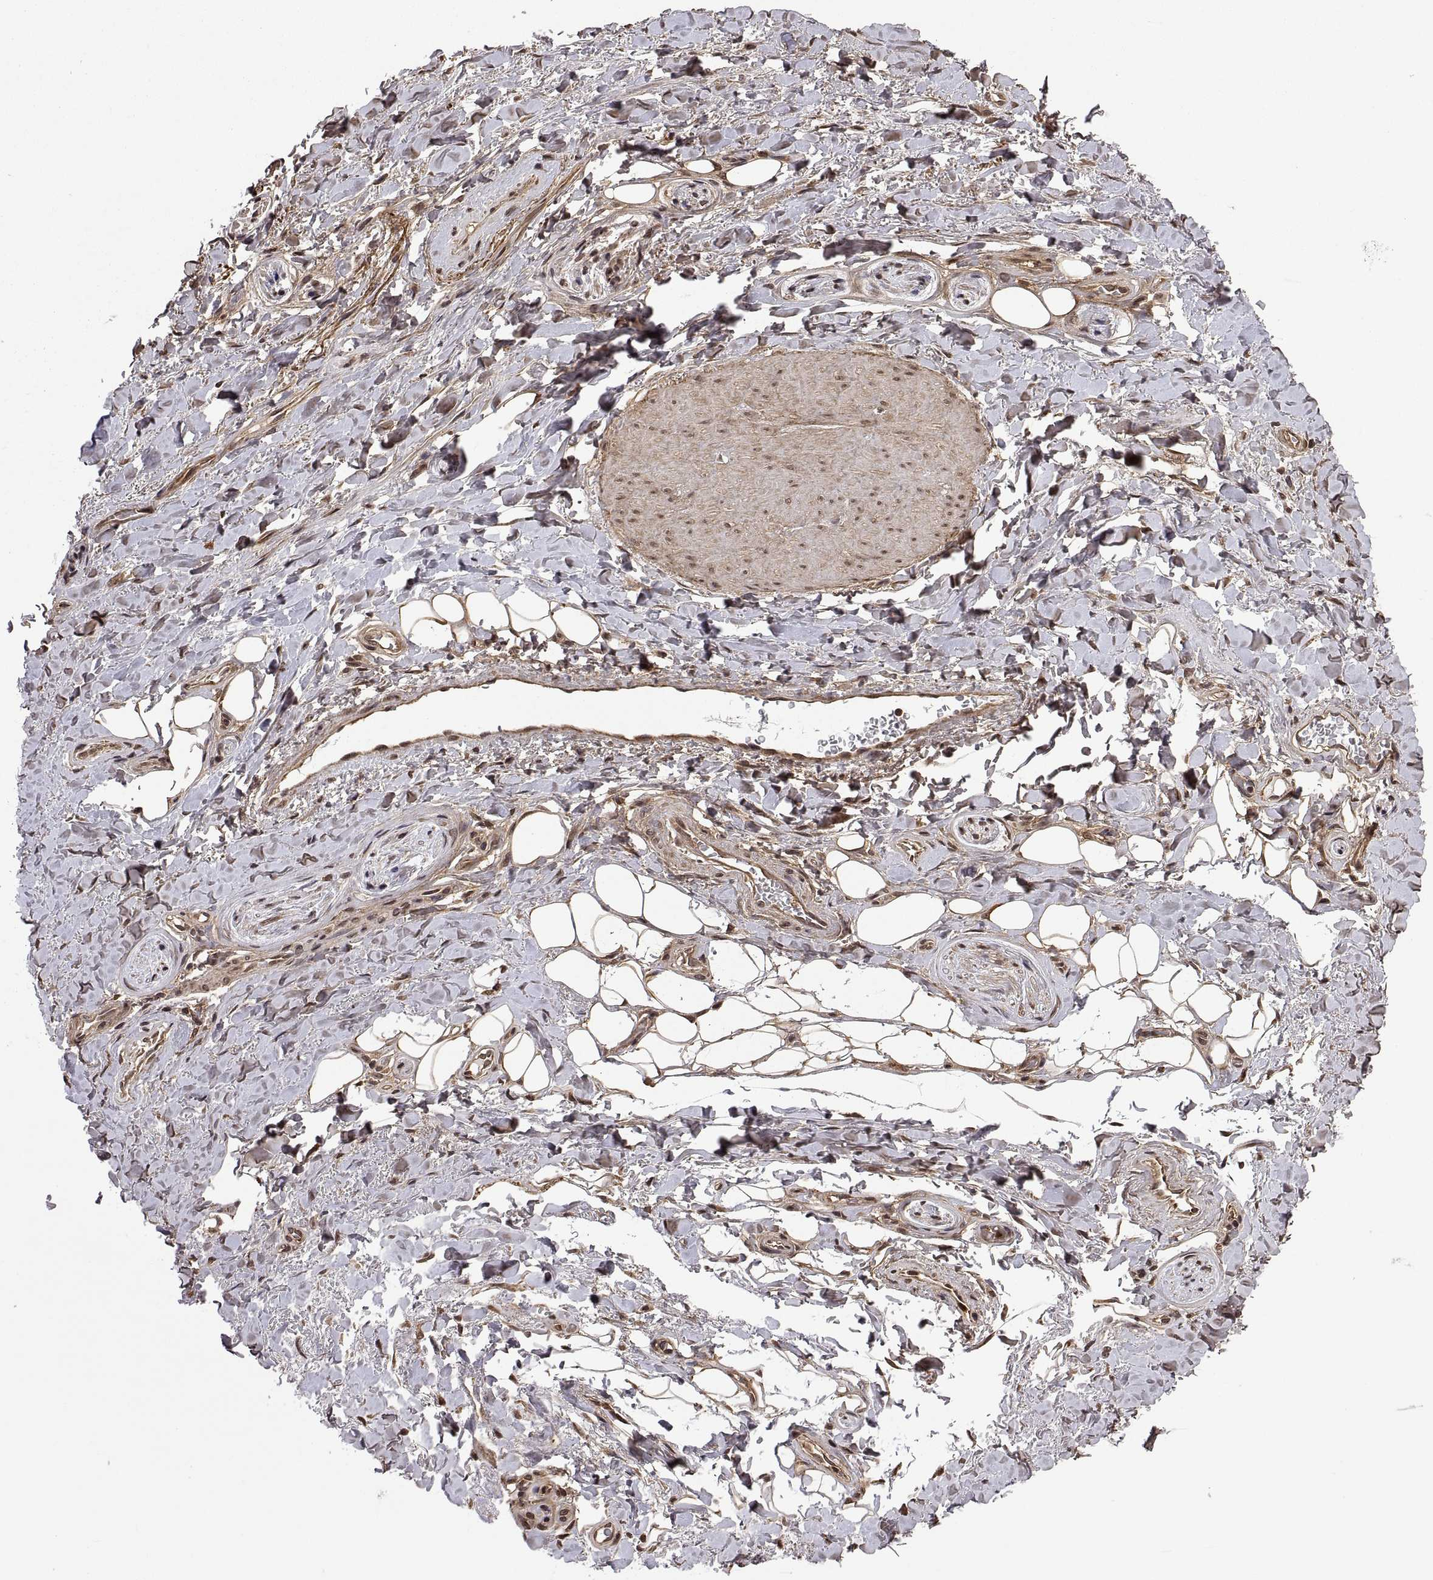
{"staining": {"intensity": "moderate", "quantity": "25%-75%", "location": "cytoplasmic/membranous,nuclear"}, "tissue": "adipose tissue", "cell_type": "Adipocytes", "image_type": "normal", "snomed": [{"axis": "morphology", "description": "Normal tissue, NOS"}, {"axis": "topography", "description": "Anal"}, {"axis": "topography", "description": "Peripheral nerve tissue"}], "caption": "Moderate cytoplasmic/membranous,nuclear staining is appreciated in about 25%-75% of adipocytes in benign adipose tissue. (DAB (3,3'-diaminobenzidine) = brown stain, brightfield microscopy at high magnification).", "gene": "ZNRF2", "patient": {"sex": "male", "age": 53}}